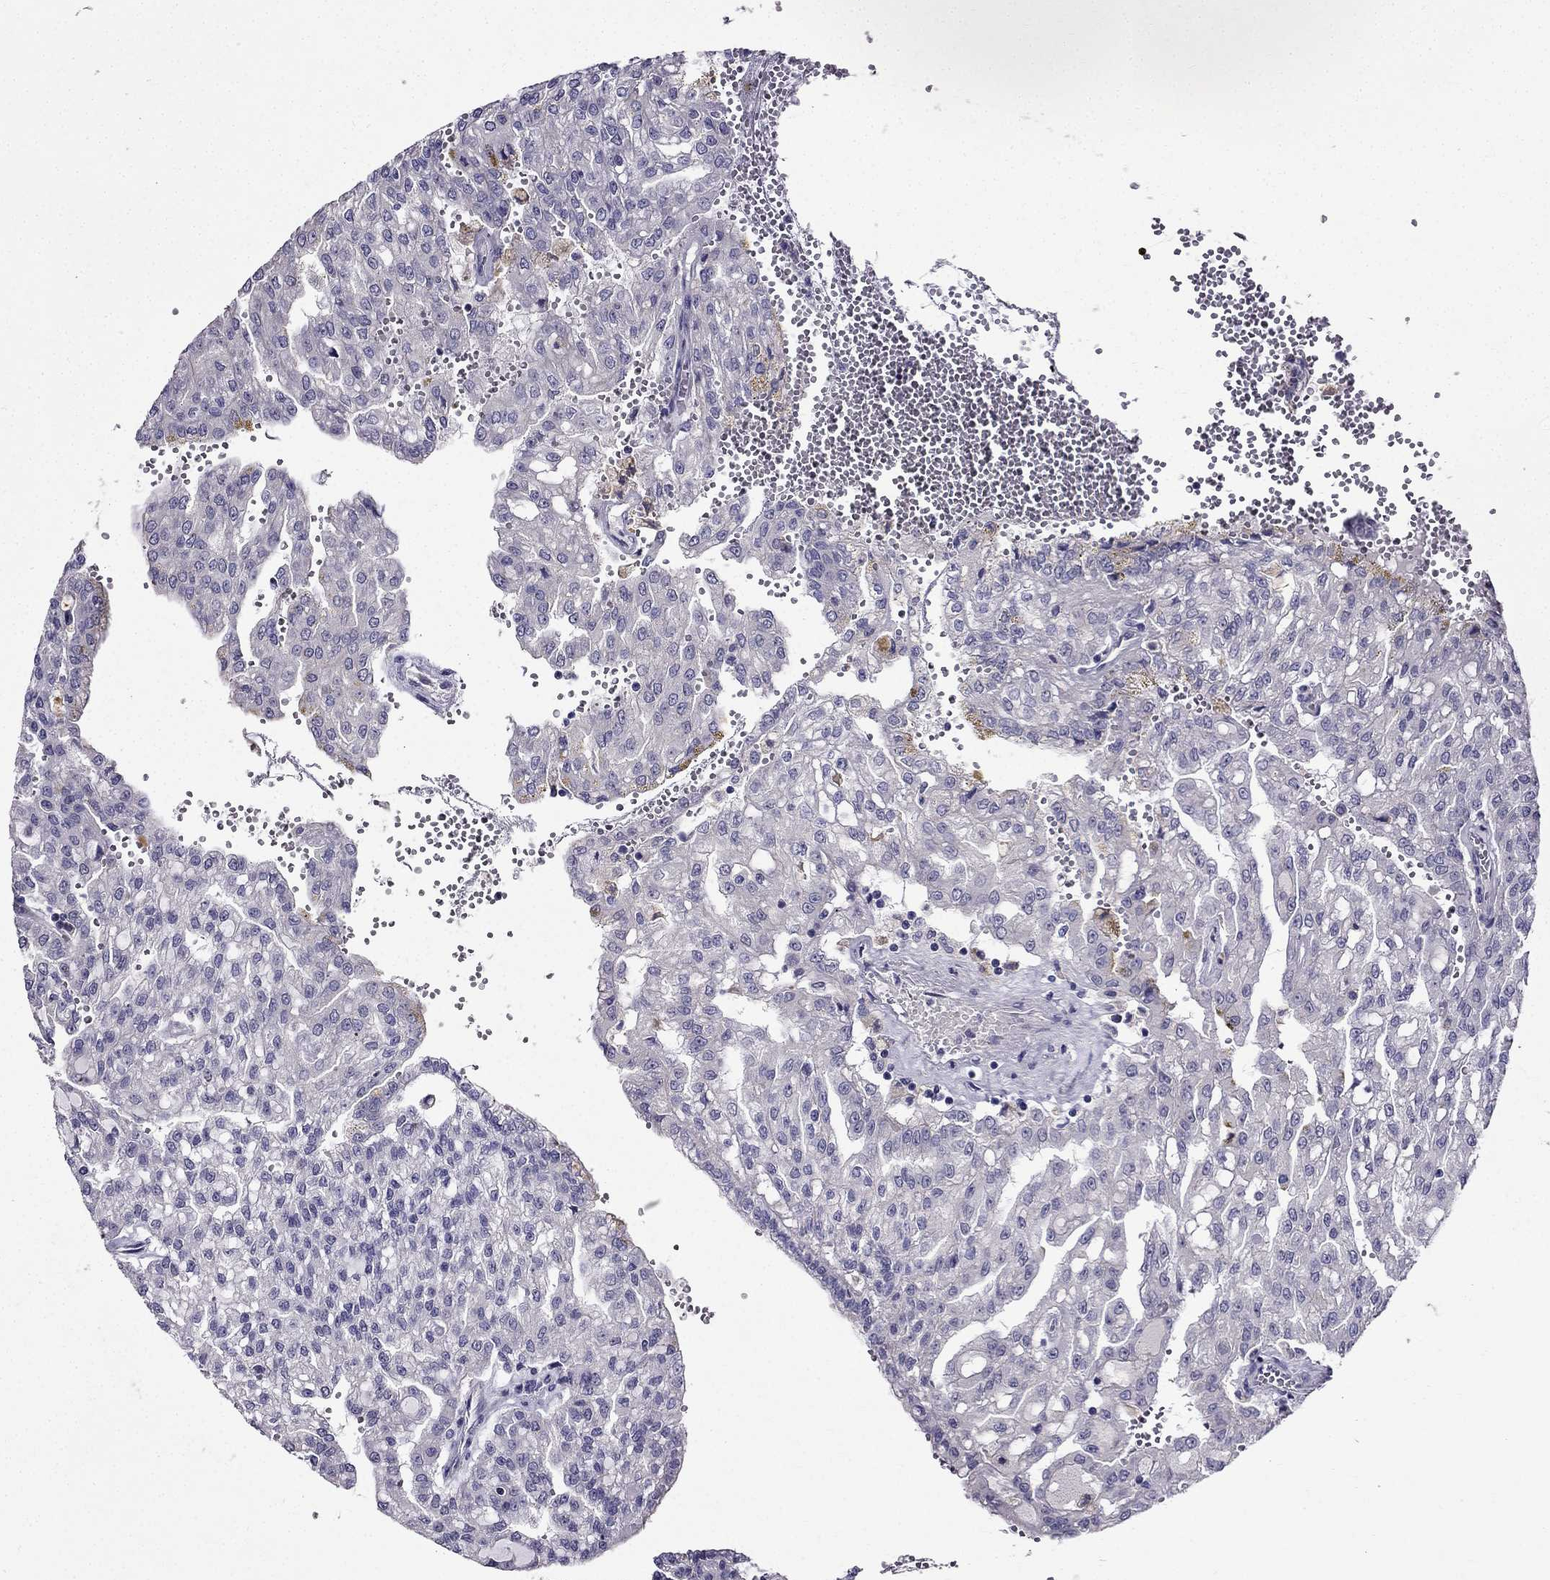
{"staining": {"intensity": "negative", "quantity": "none", "location": "none"}, "tissue": "renal cancer", "cell_type": "Tumor cells", "image_type": "cancer", "snomed": [{"axis": "morphology", "description": "Adenocarcinoma, NOS"}, {"axis": "topography", "description": "Kidney"}], "caption": "Photomicrograph shows no significant protein staining in tumor cells of adenocarcinoma (renal).", "gene": "DUSP15", "patient": {"sex": "male", "age": 63}}